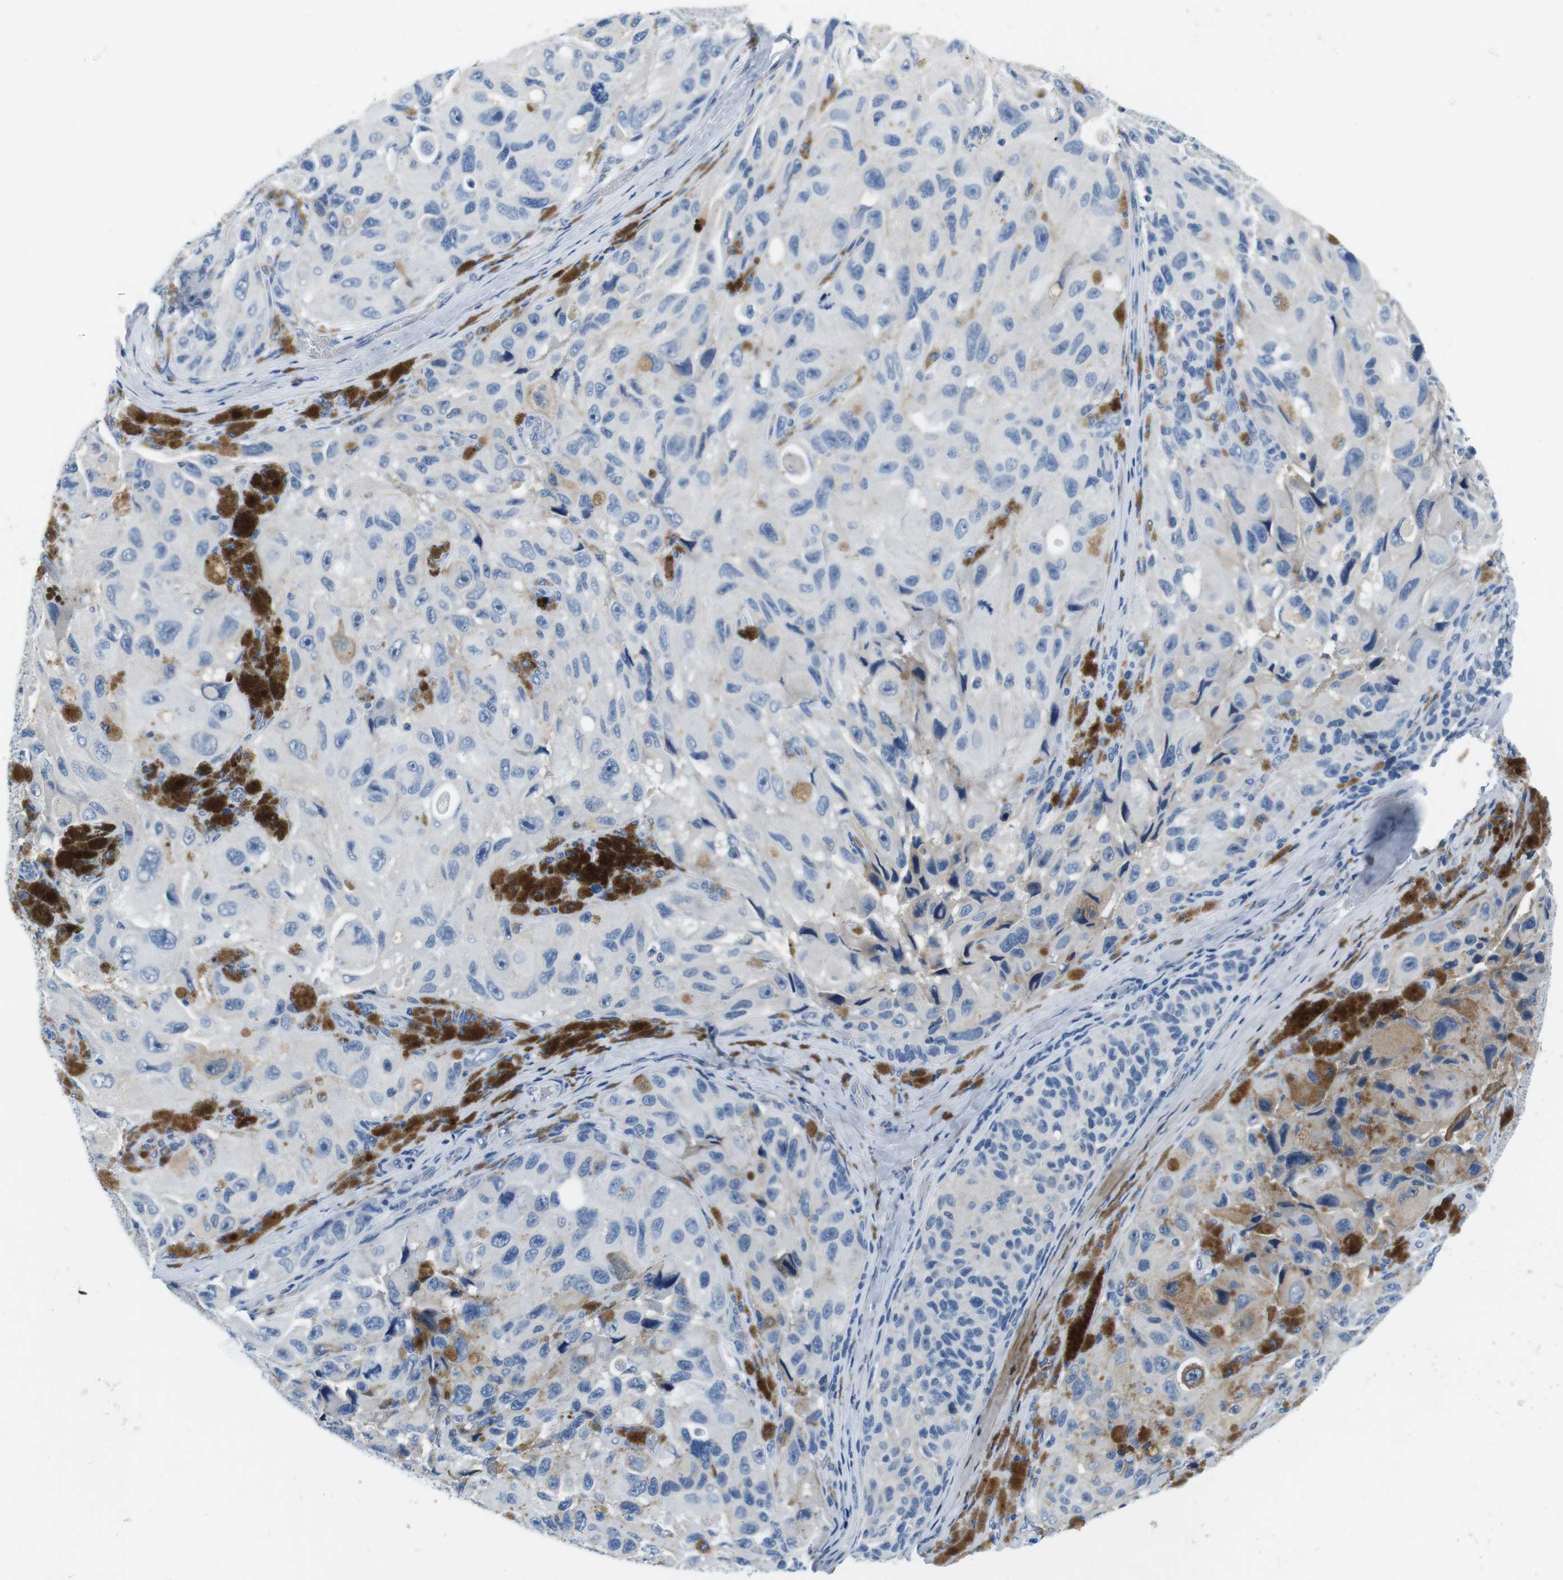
{"staining": {"intensity": "negative", "quantity": "none", "location": "none"}, "tissue": "melanoma", "cell_type": "Tumor cells", "image_type": "cancer", "snomed": [{"axis": "morphology", "description": "Malignant melanoma, NOS"}, {"axis": "topography", "description": "Skin"}], "caption": "Tumor cells show no significant protein positivity in malignant melanoma. The staining is performed using DAB (3,3'-diaminobenzidine) brown chromogen with nuclei counter-stained in using hematoxylin.", "gene": "IGHD", "patient": {"sex": "female", "age": 73}}